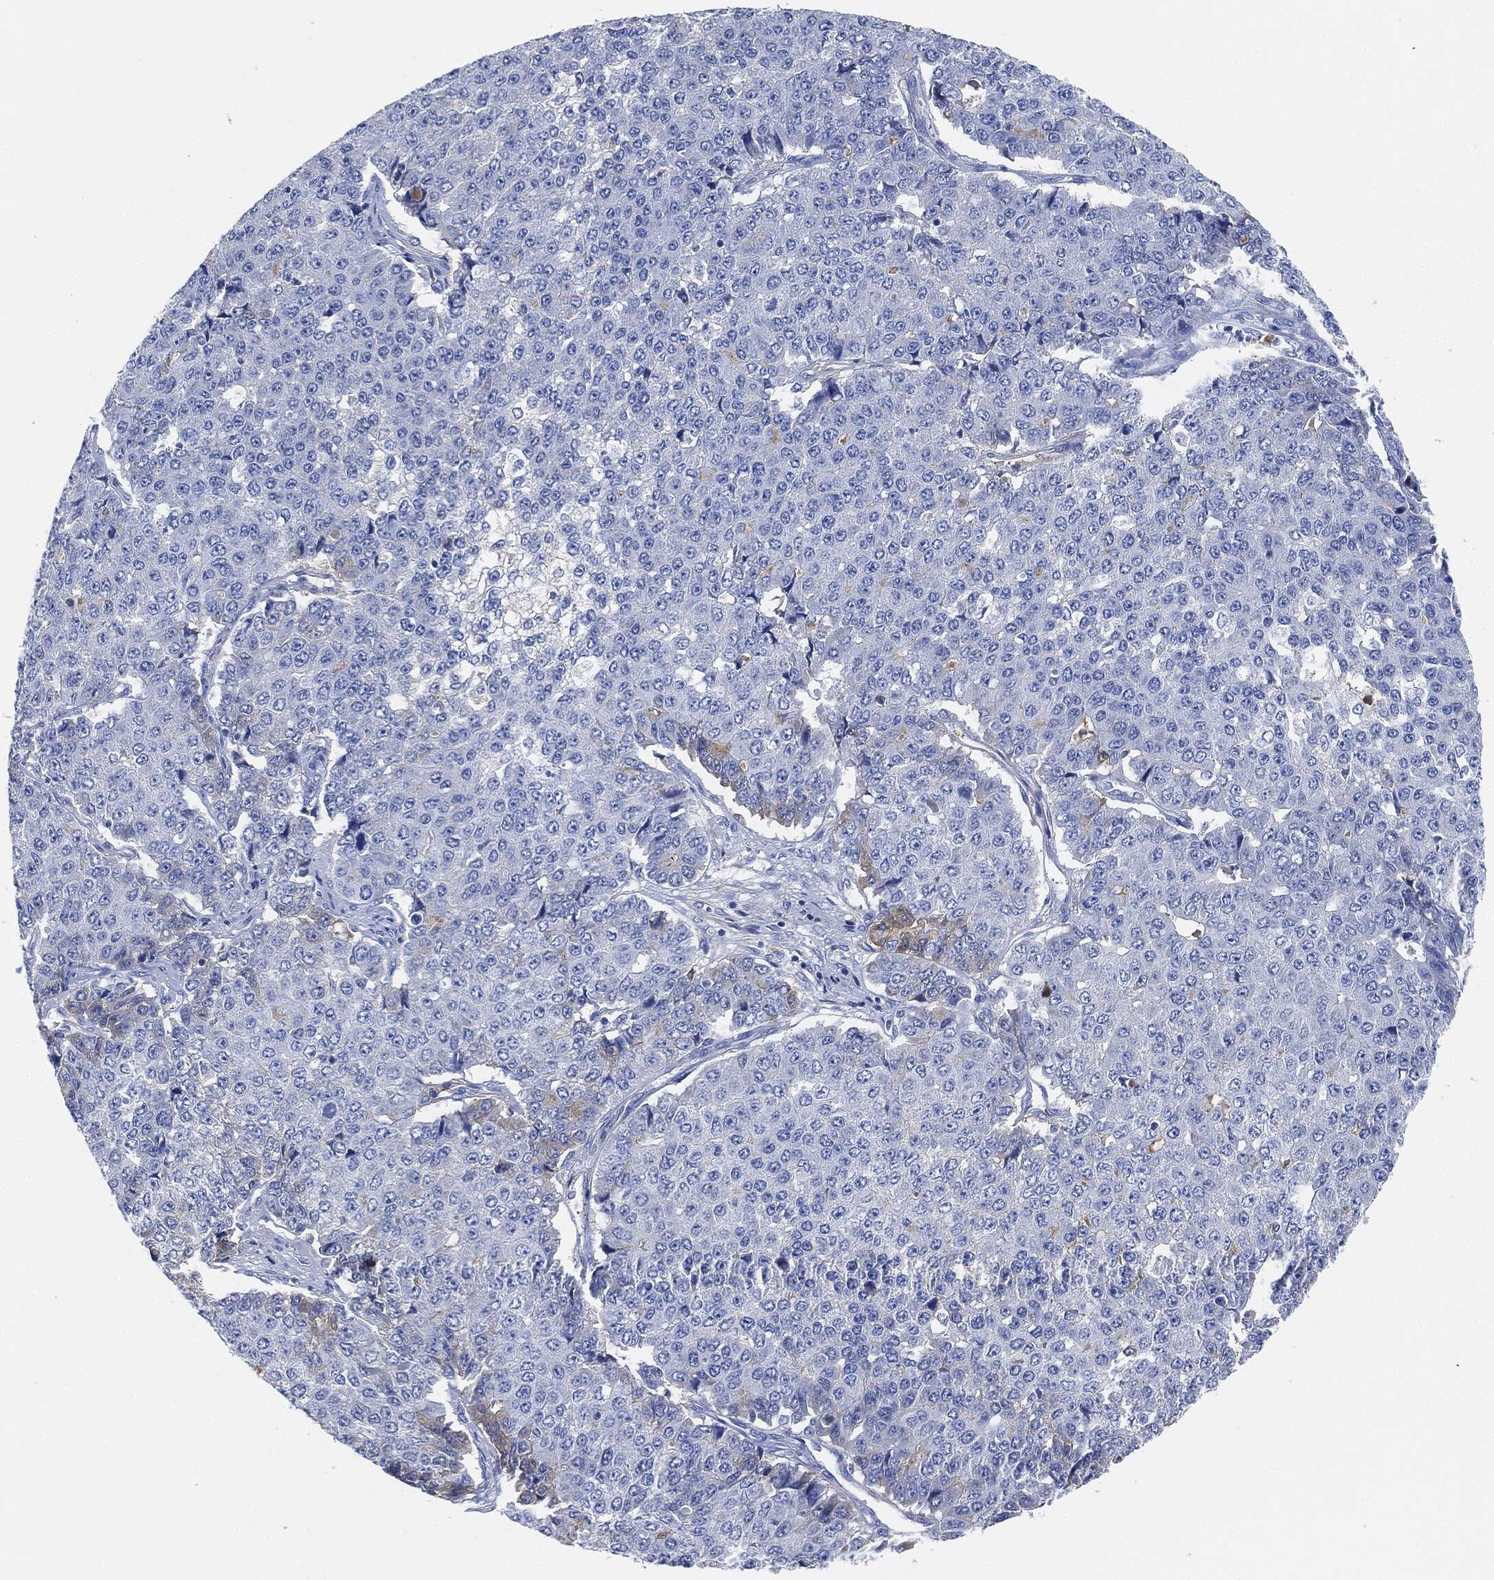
{"staining": {"intensity": "negative", "quantity": "none", "location": "none"}, "tissue": "pancreatic cancer", "cell_type": "Tumor cells", "image_type": "cancer", "snomed": [{"axis": "morphology", "description": "Normal tissue, NOS"}, {"axis": "morphology", "description": "Adenocarcinoma, NOS"}, {"axis": "topography", "description": "Pancreas"}, {"axis": "topography", "description": "Duodenum"}], "caption": "This is an IHC histopathology image of human pancreatic cancer (adenocarcinoma). There is no staining in tumor cells.", "gene": "IGLV6-57", "patient": {"sex": "male", "age": 50}}